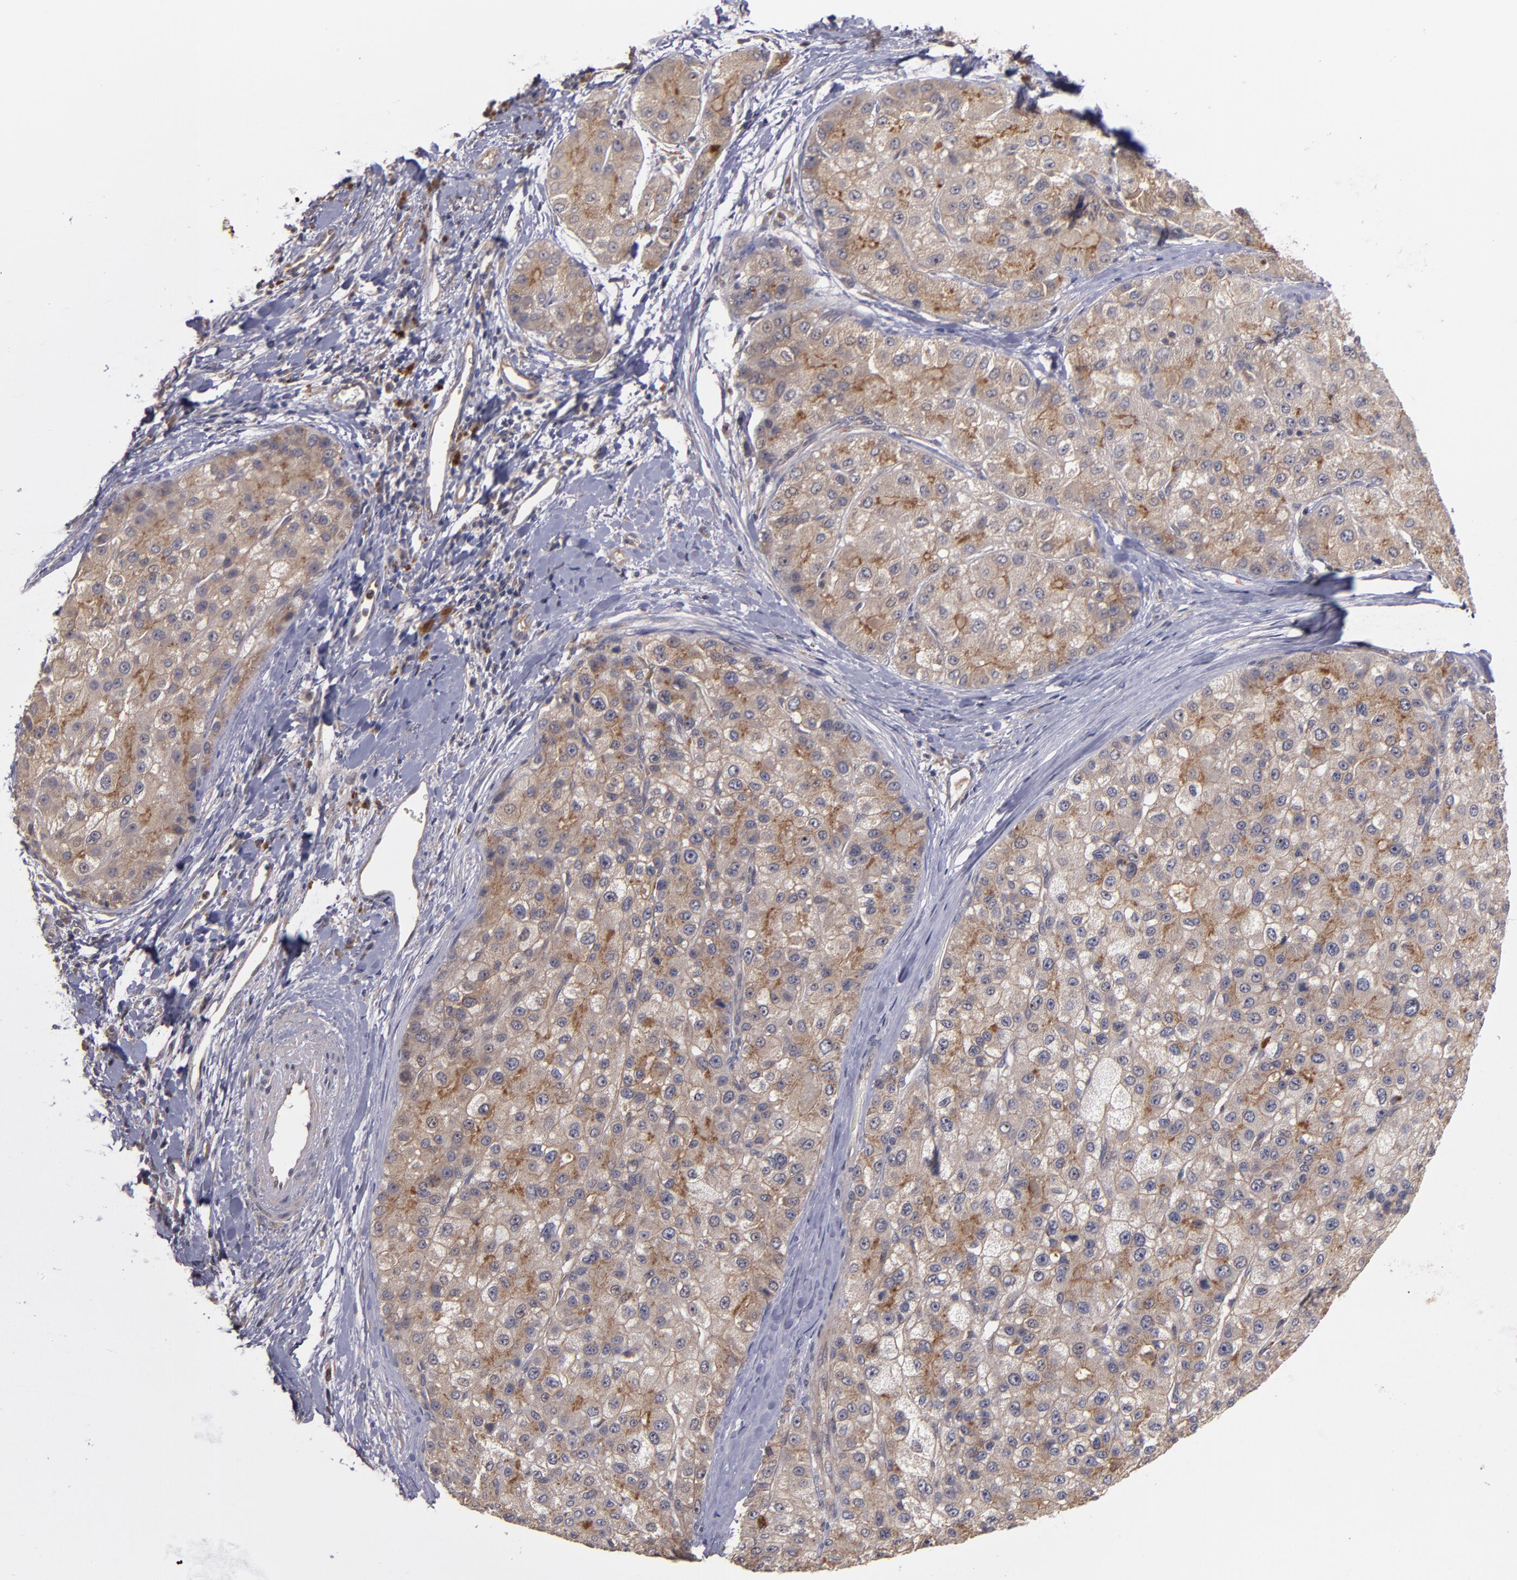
{"staining": {"intensity": "moderate", "quantity": "25%-75%", "location": "cytoplasmic/membranous"}, "tissue": "liver cancer", "cell_type": "Tumor cells", "image_type": "cancer", "snomed": [{"axis": "morphology", "description": "Carcinoma, Hepatocellular, NOS"}, {"axis": "topography", "description": "Liver"}], "caption": "Human hepatocellular carcinoma (liver) stained for a protein (brown) reveals moderate cytoplasmic/membranous positive expression in about 25%-75% of tumor cells.", "gene": "CTSO", "patient": {"sex": "male", "age": 80}}